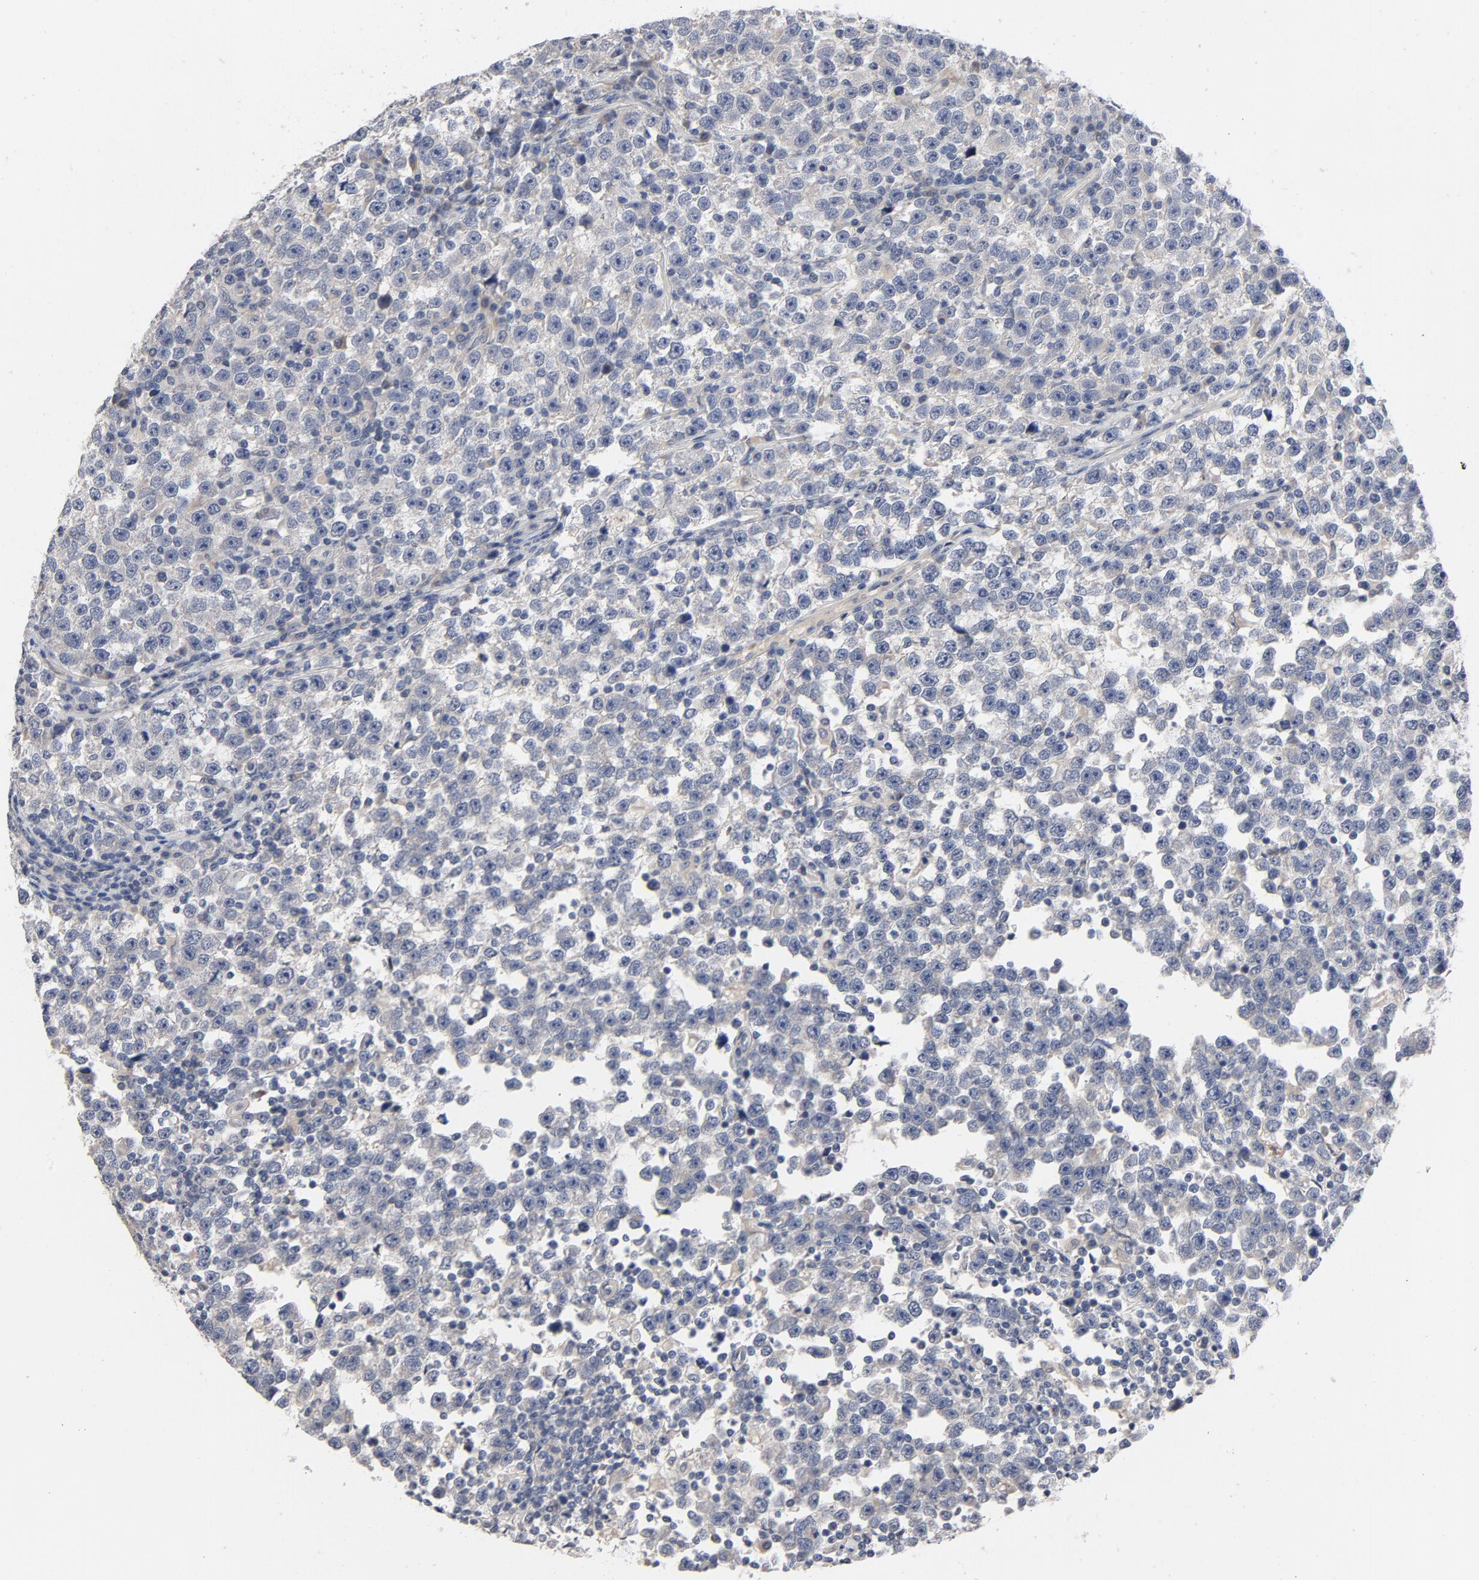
{"staining": {"intensity": "negative", "quantity": "none", "location": "none"}, "tissue": "testis cancer", "cell_type": "Tumor cells", "image_type": "cancer", "snomed": [{"axis": "morphology", "description": "Seminoma, NOS"}, {"axis": "topography", "description": "Testis"}], "caption": "The histopathology image reveals no staining of tumor cells in testis cancer (seminoma).", "gene": "CCDC134", "patient": {"sex": "male", "age": 43}}